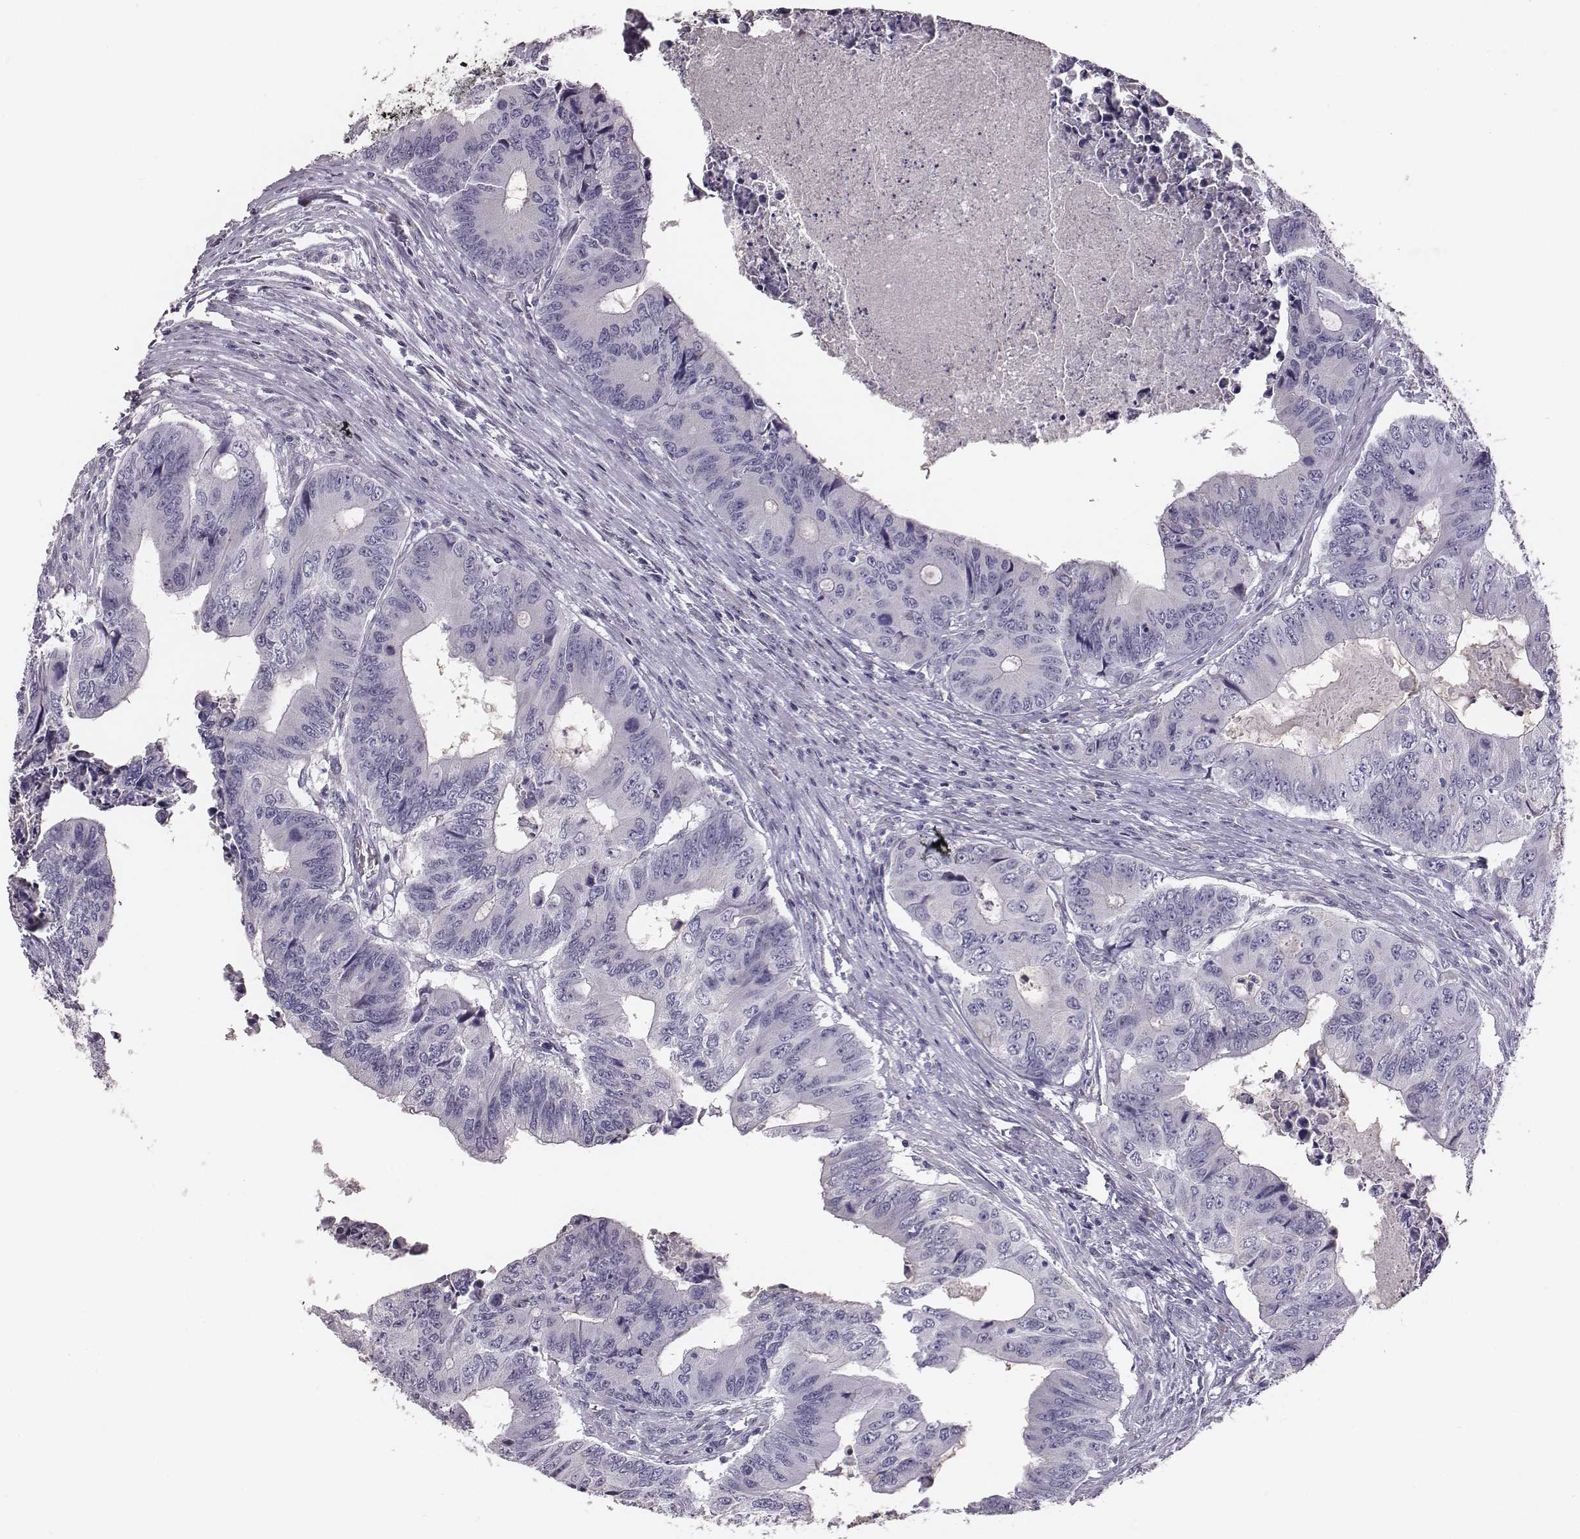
{"staining": {"intensity": "negative", "quantity": "none", "location": "none"}, "tissue": "colorectal cancer", "cell_type": "Tumor cells", "image_type": "cancer", "snomed": [{"axis": "morphology", "description": "Adenocarcinoma, NOS"}, {"axis": "topography", "description": "Colon"}], "caption": "Immunohistochemical staining of human colorectal cancer (adenocarcinoma) exhibits no significant expression in tumor cells.", "gene": "GUCA1A", "patient": {"sex": "male", "age": 53}}